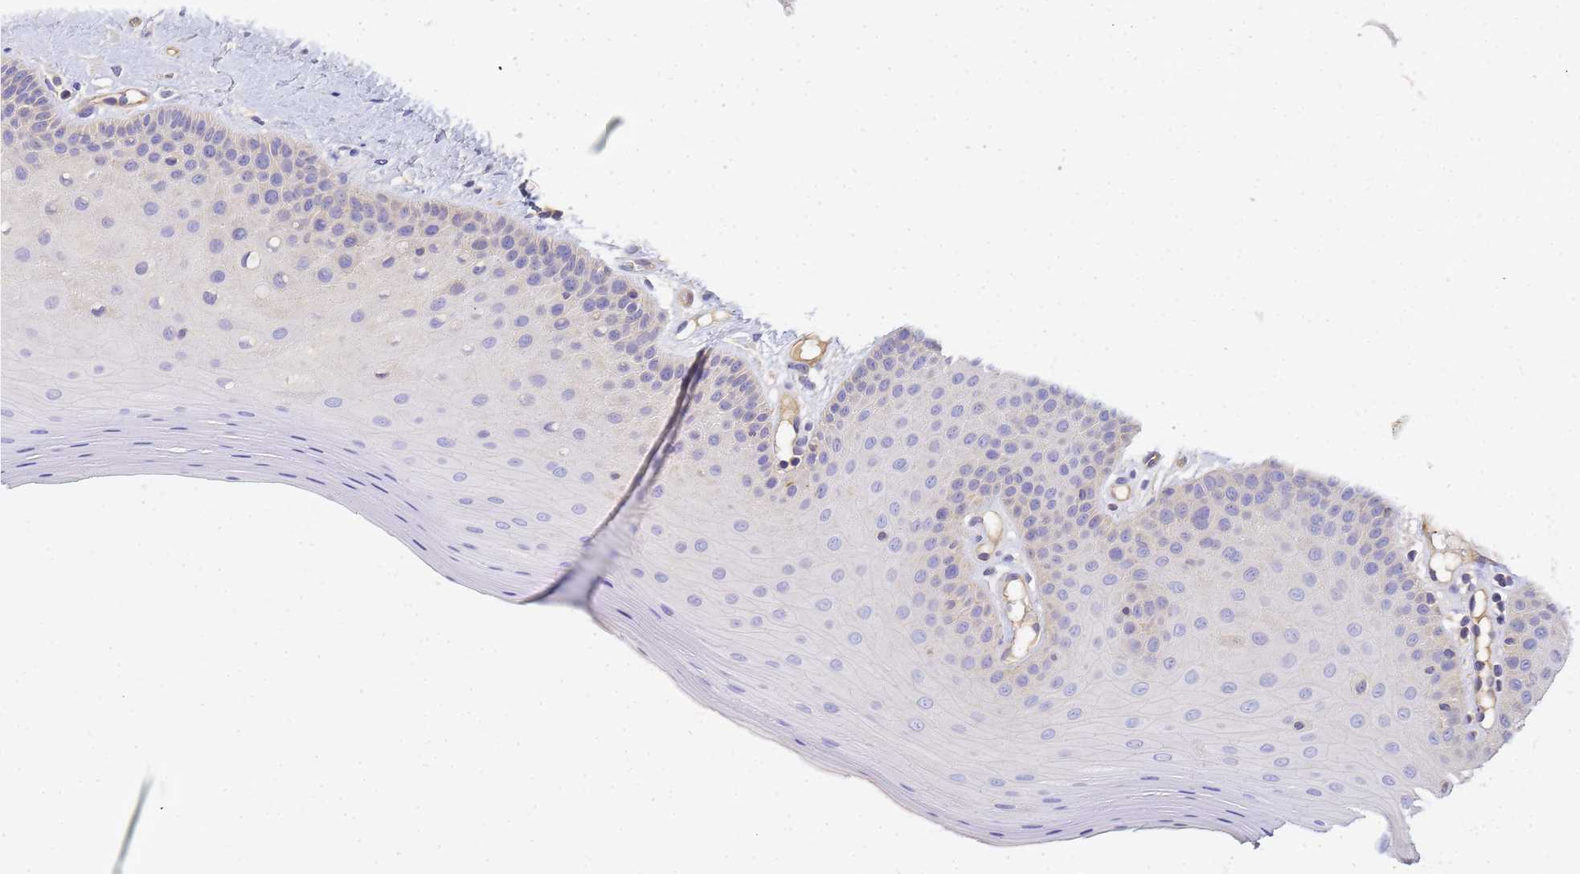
{"staining": {"intensity": "negative", "quantity": "none", "location": "none"}, "tissue": "oral mucosa", "cell_type": "Squamous epithelial cells", "image_type": "normal", "snomed": [{"axis": "morphology", "description": "Normal tissue, NOS"}, {"axis": "topography", "description": "Oral tissue"}], "caption": "Immunohistochemistry (IHC) micrograph of normal oral mucosa stained for a protein (brown), which displays no expression in squamous epithelial cells.", "gene": "MYL10", "patient": {"sex": "female", "age": 67}}